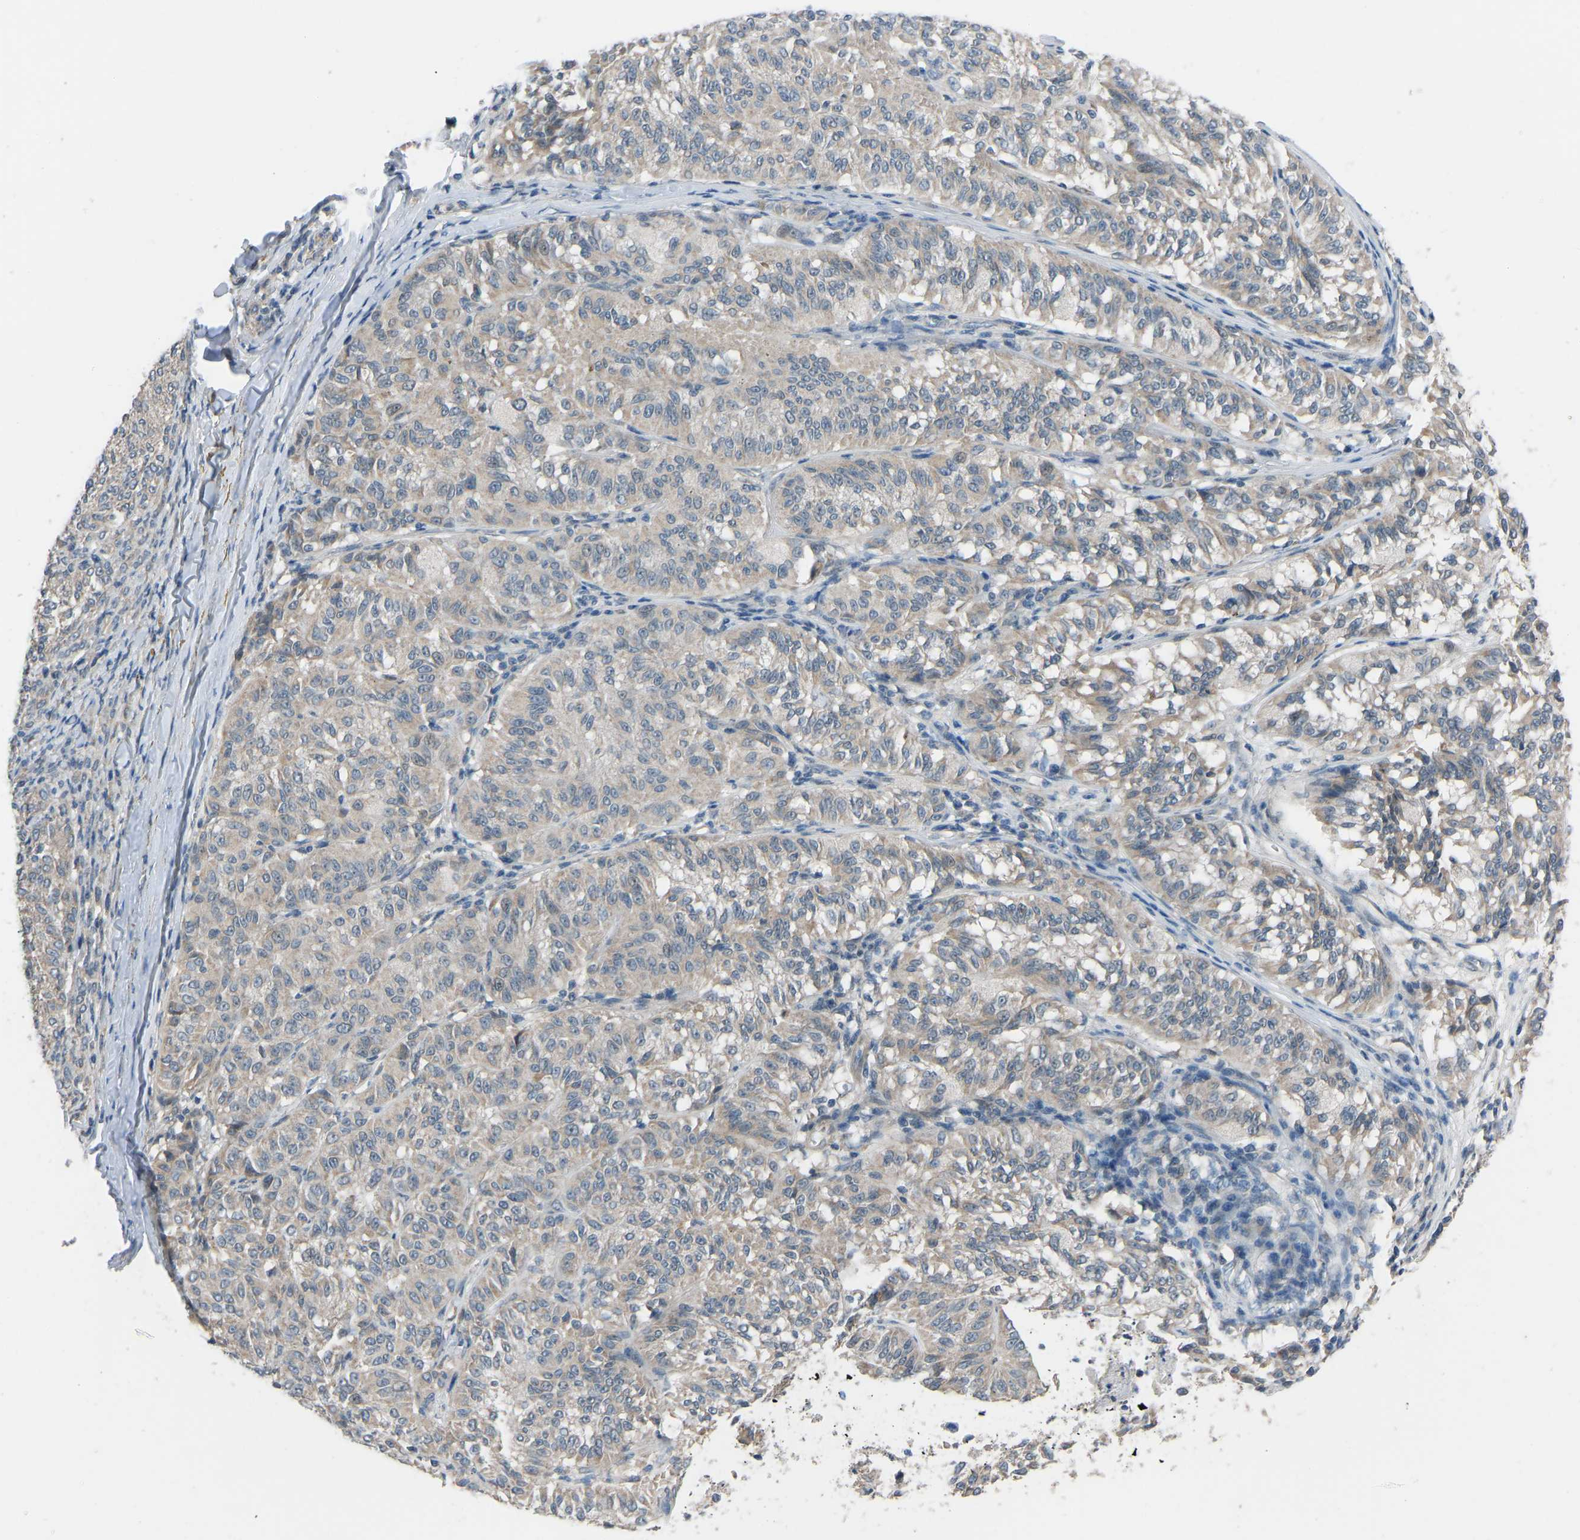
{"staining": {"intensity": "weak", "quantity": "<25%", "location": "cytoplasmic/membranous"}, "tissue": "melanoma", "cell_type": "Tumor cells", "image_type": "cancer", "snomed": [{"axis": "morphology", "description": "Malignant melanoma, NOS"}, {"axis": "topography", "description": "Skin"}], "caption": "An immunohistochemistry (IHC) micrograph of melanoma is shown. There is no staining in tumor cells of melanoma.", "gene": "CDK2AP1", "patient": {"sex": "female", "age": 72}}